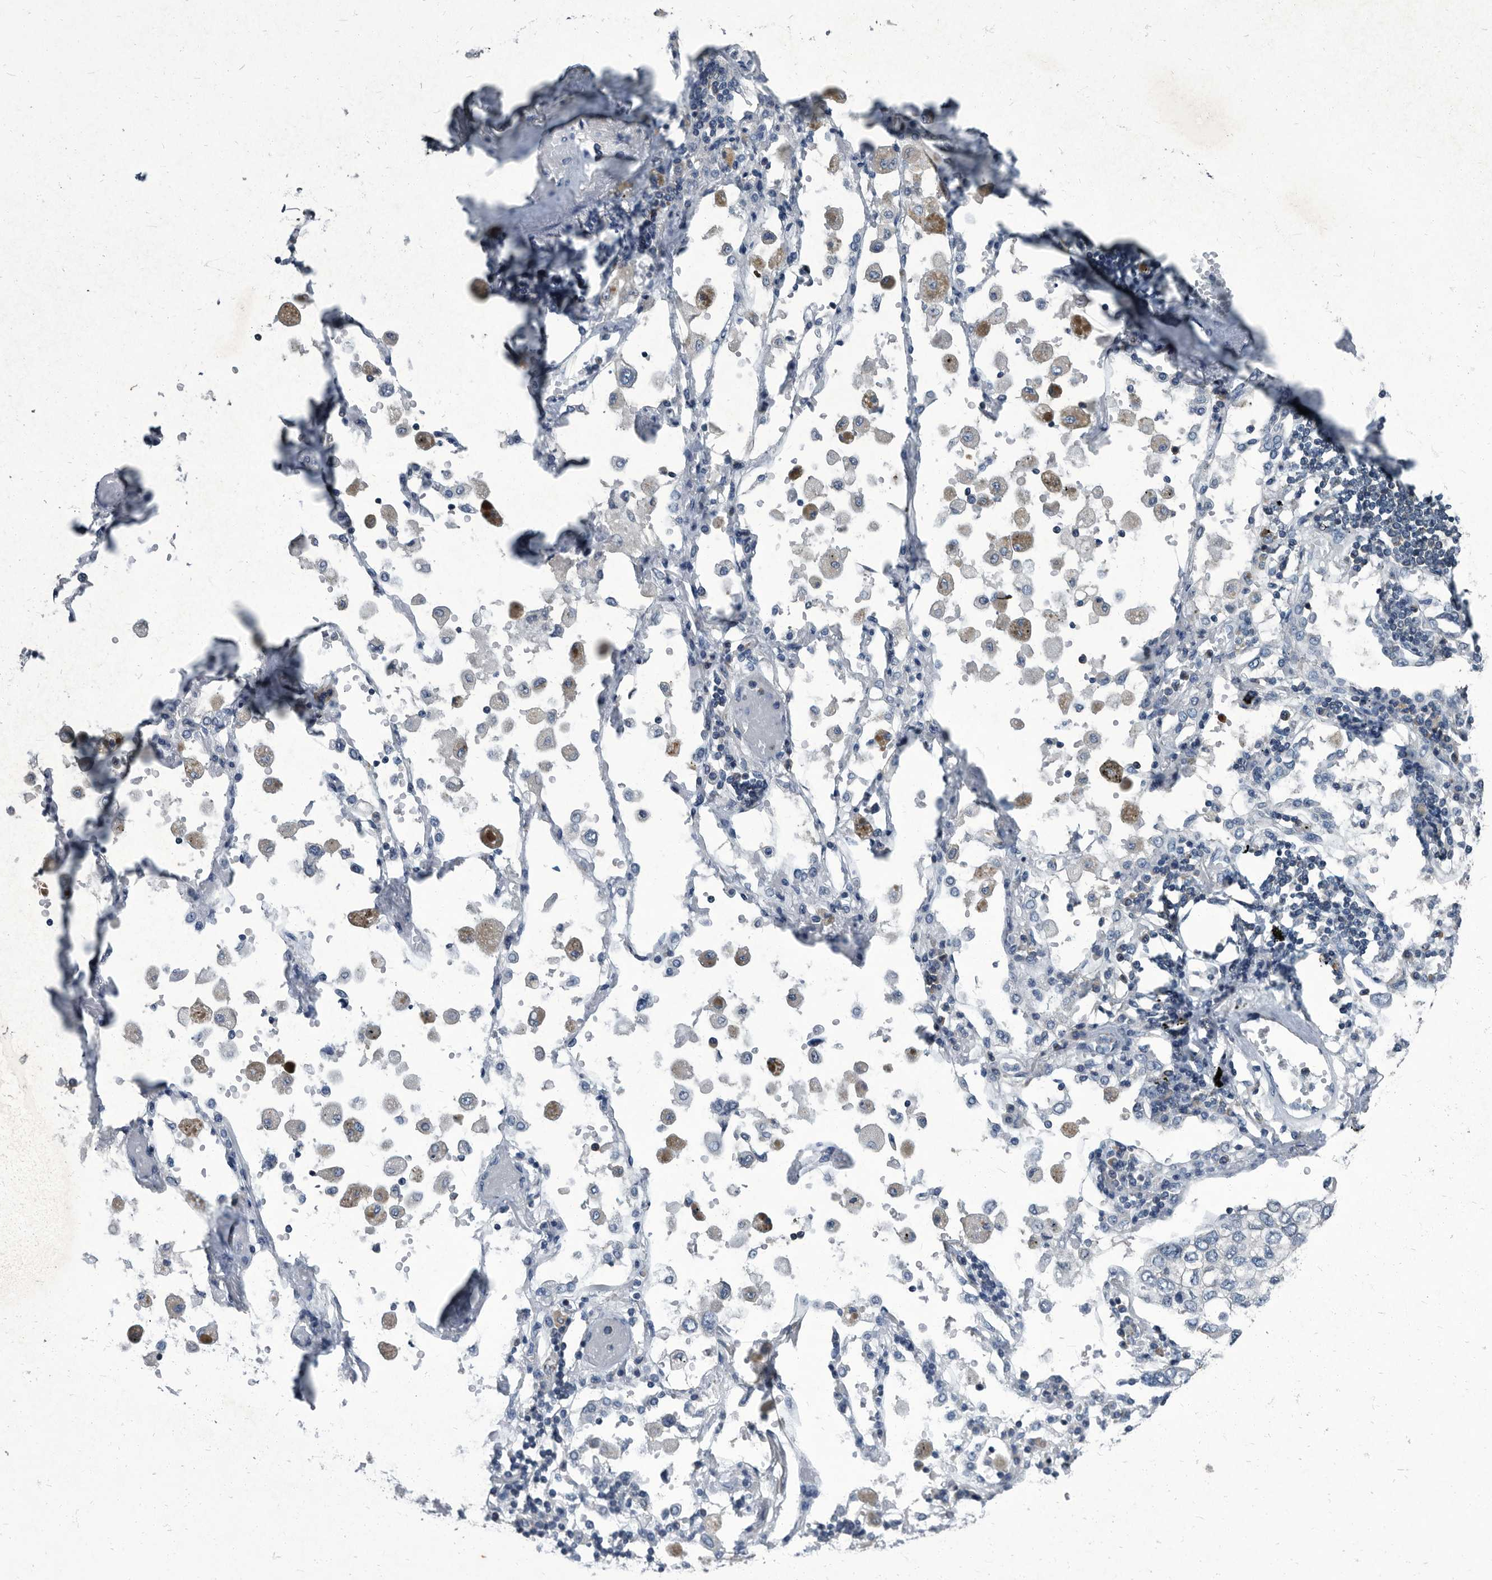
{"staining": {"intensity": "negative", "quantity": "none", "location": "none"}, "tissue": "lung cancer", "cell_type": "Tumor cells", "image_type": "cancer", "snomed": [{"axis": "morphology", "description": "Adenocarcinoma, NOS"}, {"axis": "topography", "description": "Lung"}], "caption": "DAB (3,3'-diaminobenzidine) immunohistochemical staining of human adenocarcinoma (lung) displays no significant expression in tumor cells.", "gene": "CDV3", "patient": {"sex": "male", "age": 63}}